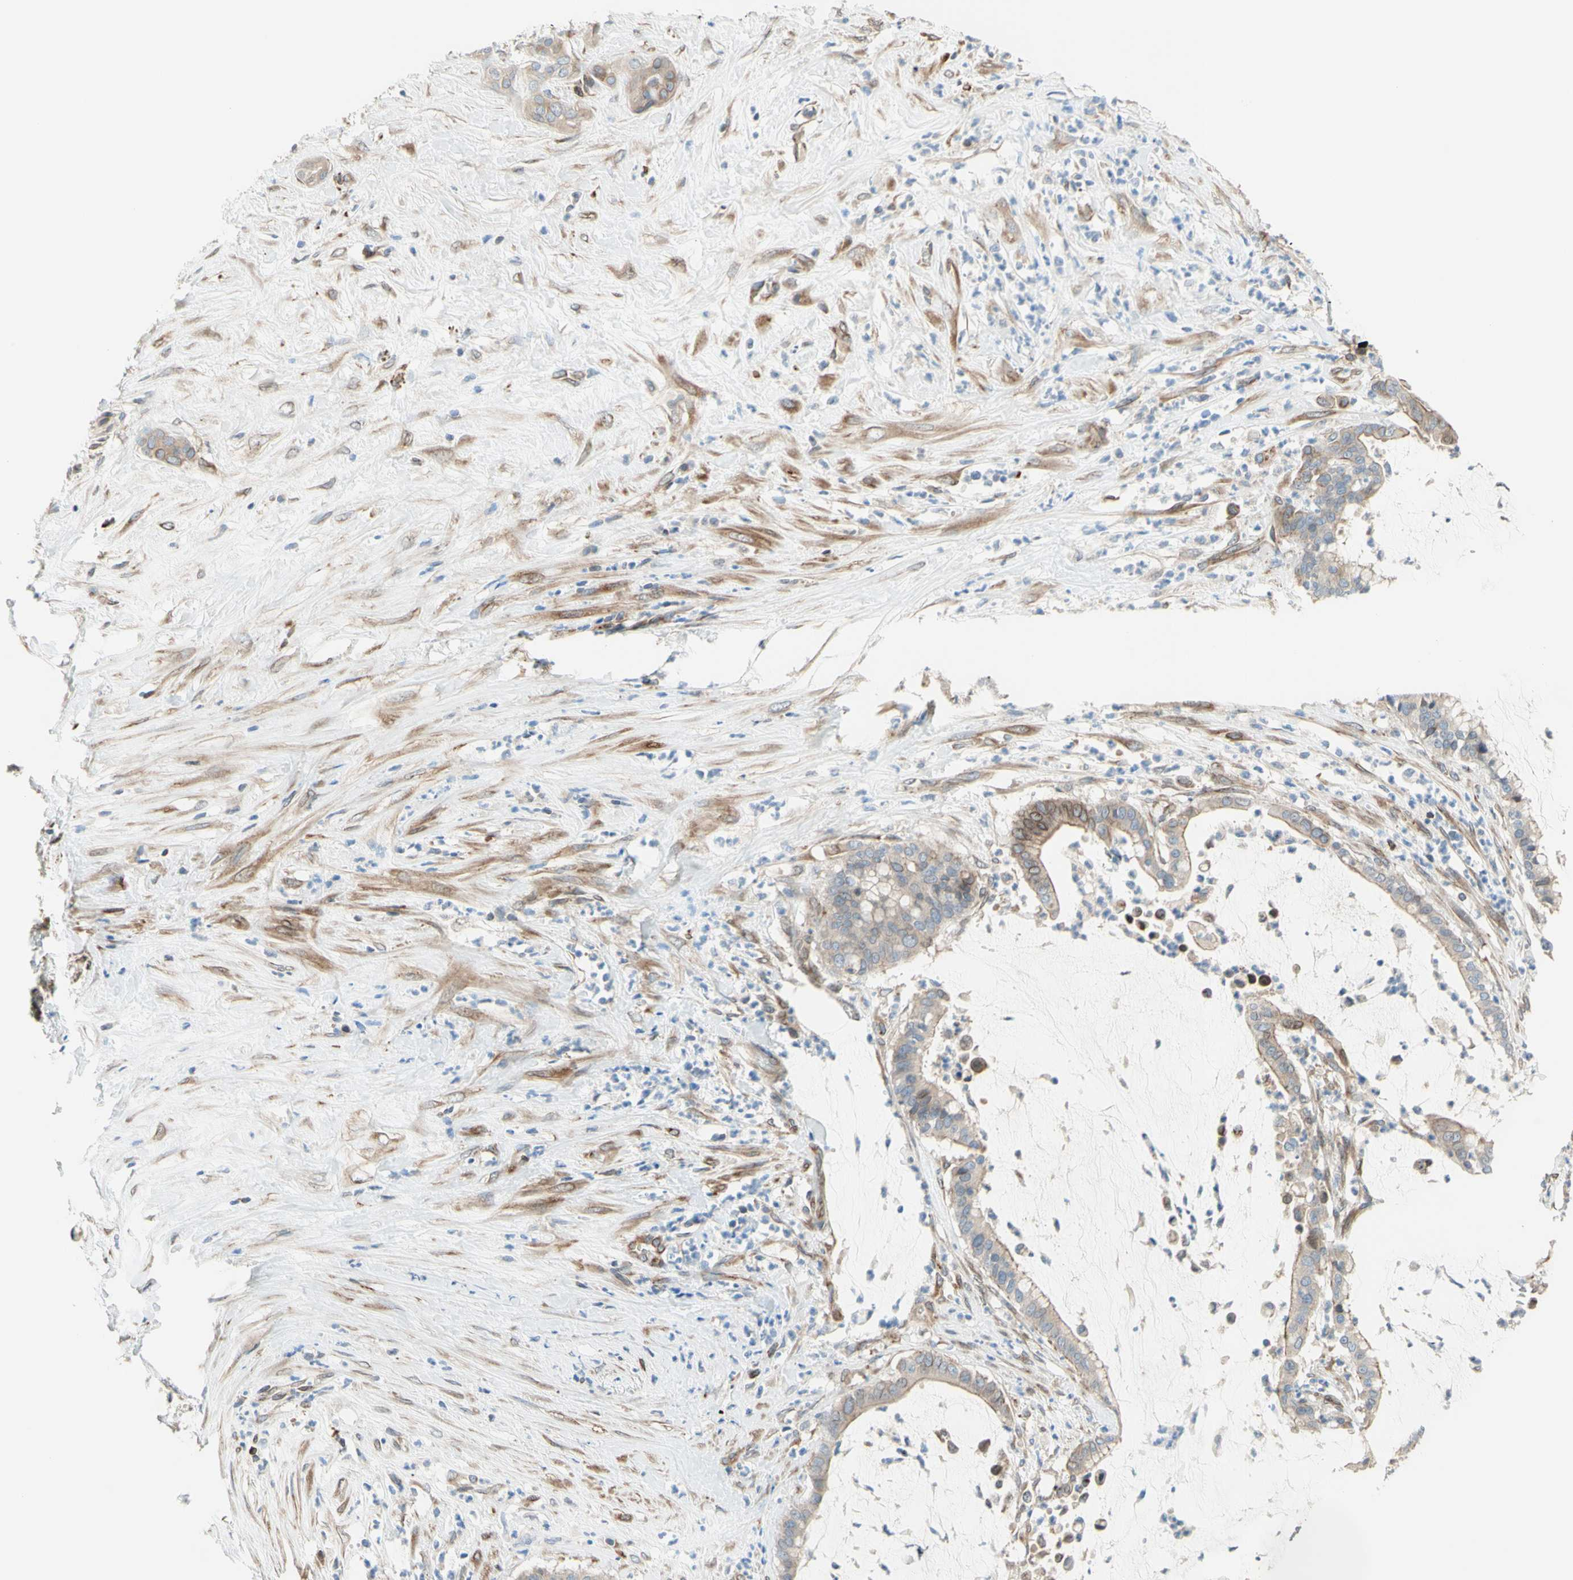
{"staining": {"intensity": "weak", "quantity": ">75%", "location": "cytoplasmic/membranous"}, "tissue": "pancreatic cancer", "cell_type": "Tumor cells", "image_type": "cancer", "snomed": [{"axis": "morphology", "description": "Adenocarcinoma, NOS"}, {"axis": "topography", "description": "Pancreas"}], "caption": "Pancreatic cancer tissue reveals weak cytoplasmic/membranous positivity in approximately >75% of tumor cells, visualized by immunohistochemistry.", "gene": "TRAF2", "patient": {"sex": "male", "age": 41}}